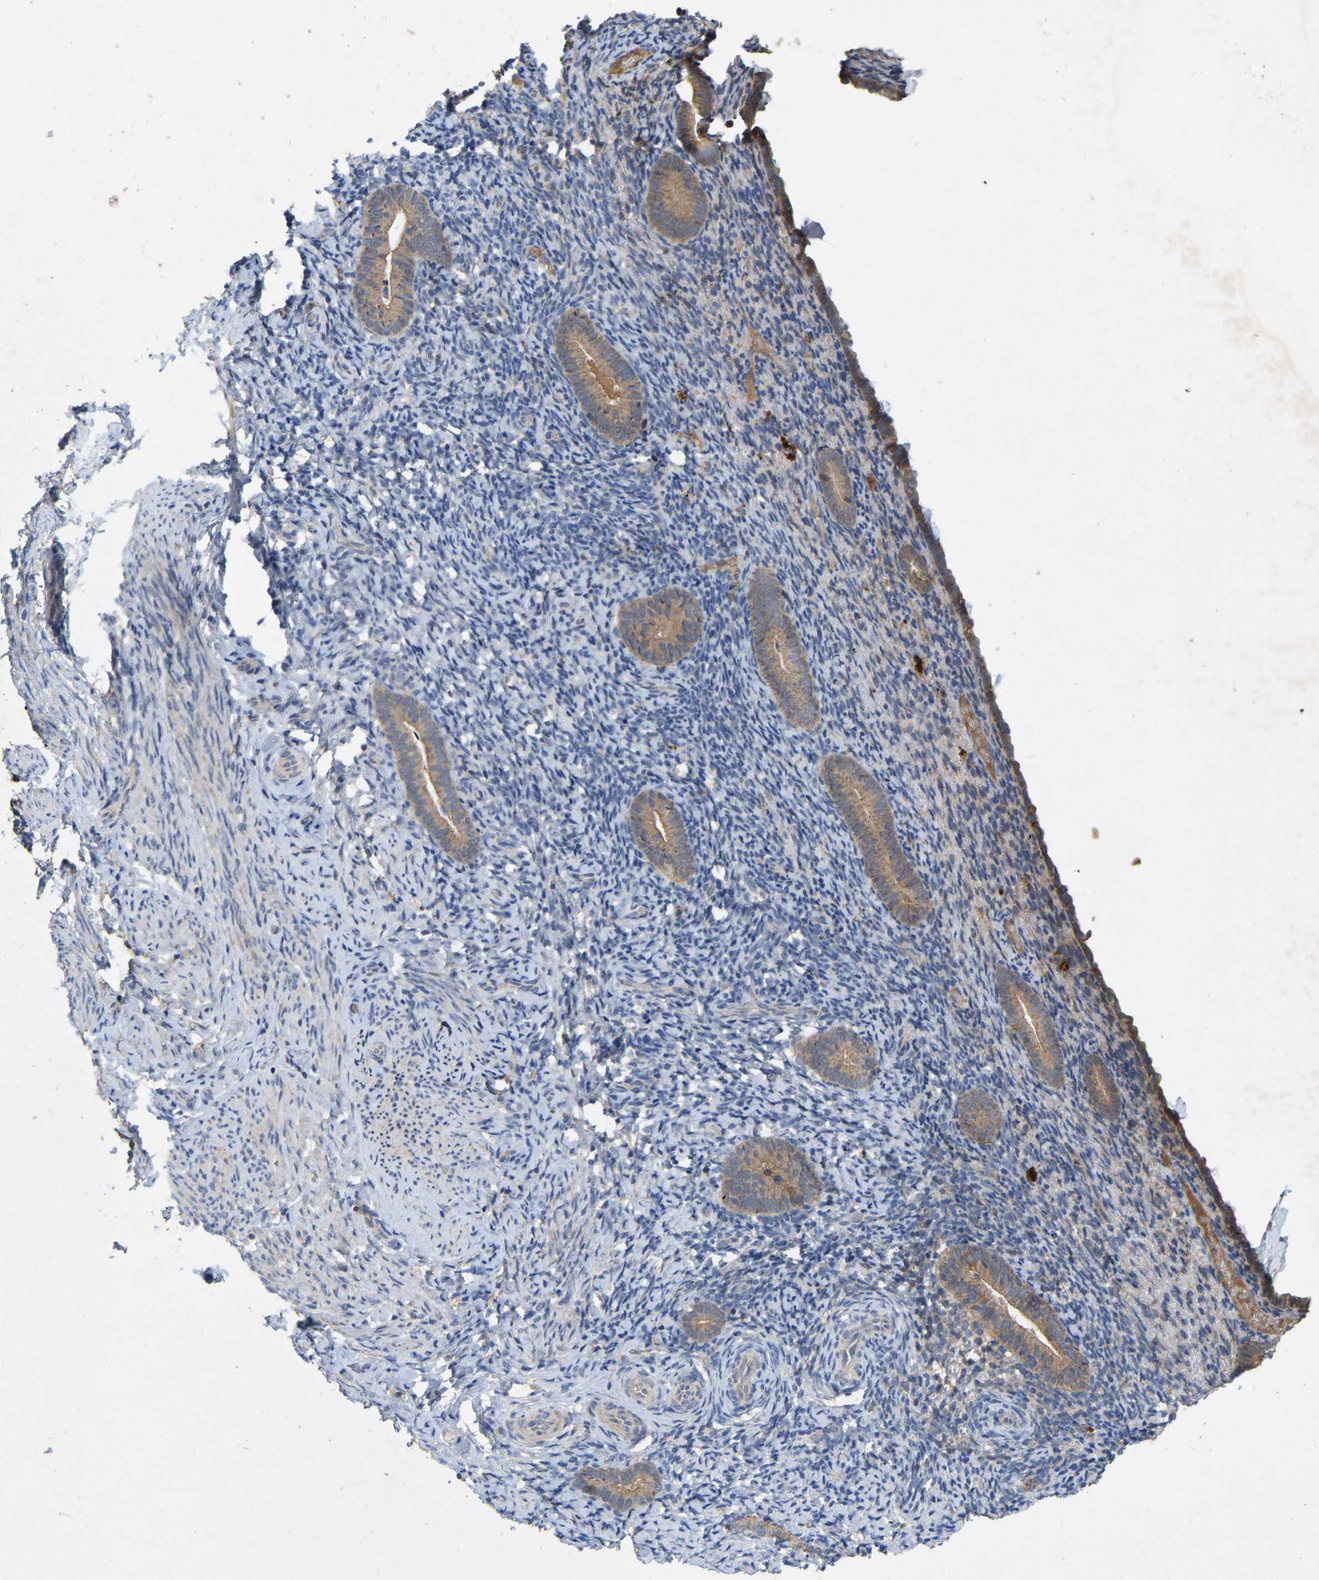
{"staining": {"intensity": "weak", "quantity": "<25%", "location": "cytoplasmic/membranous"}, "tissue": "endometrium", "cell_type": "Cells in endometrial stroma", "image_type": "normal", "snomed": [{"axis": "morphology", "description": "Normal tissue, NOS"}, {"axis": "topography", "description": "Endometrium"}], "caption": "This is a histopathology image of immunohistochemistry staining of unremarkable endometrium, which shows no positivity in cells in endometrial stroma.", "gene": "LPAR2", "patient": {"sex": "female", "age": 51}}